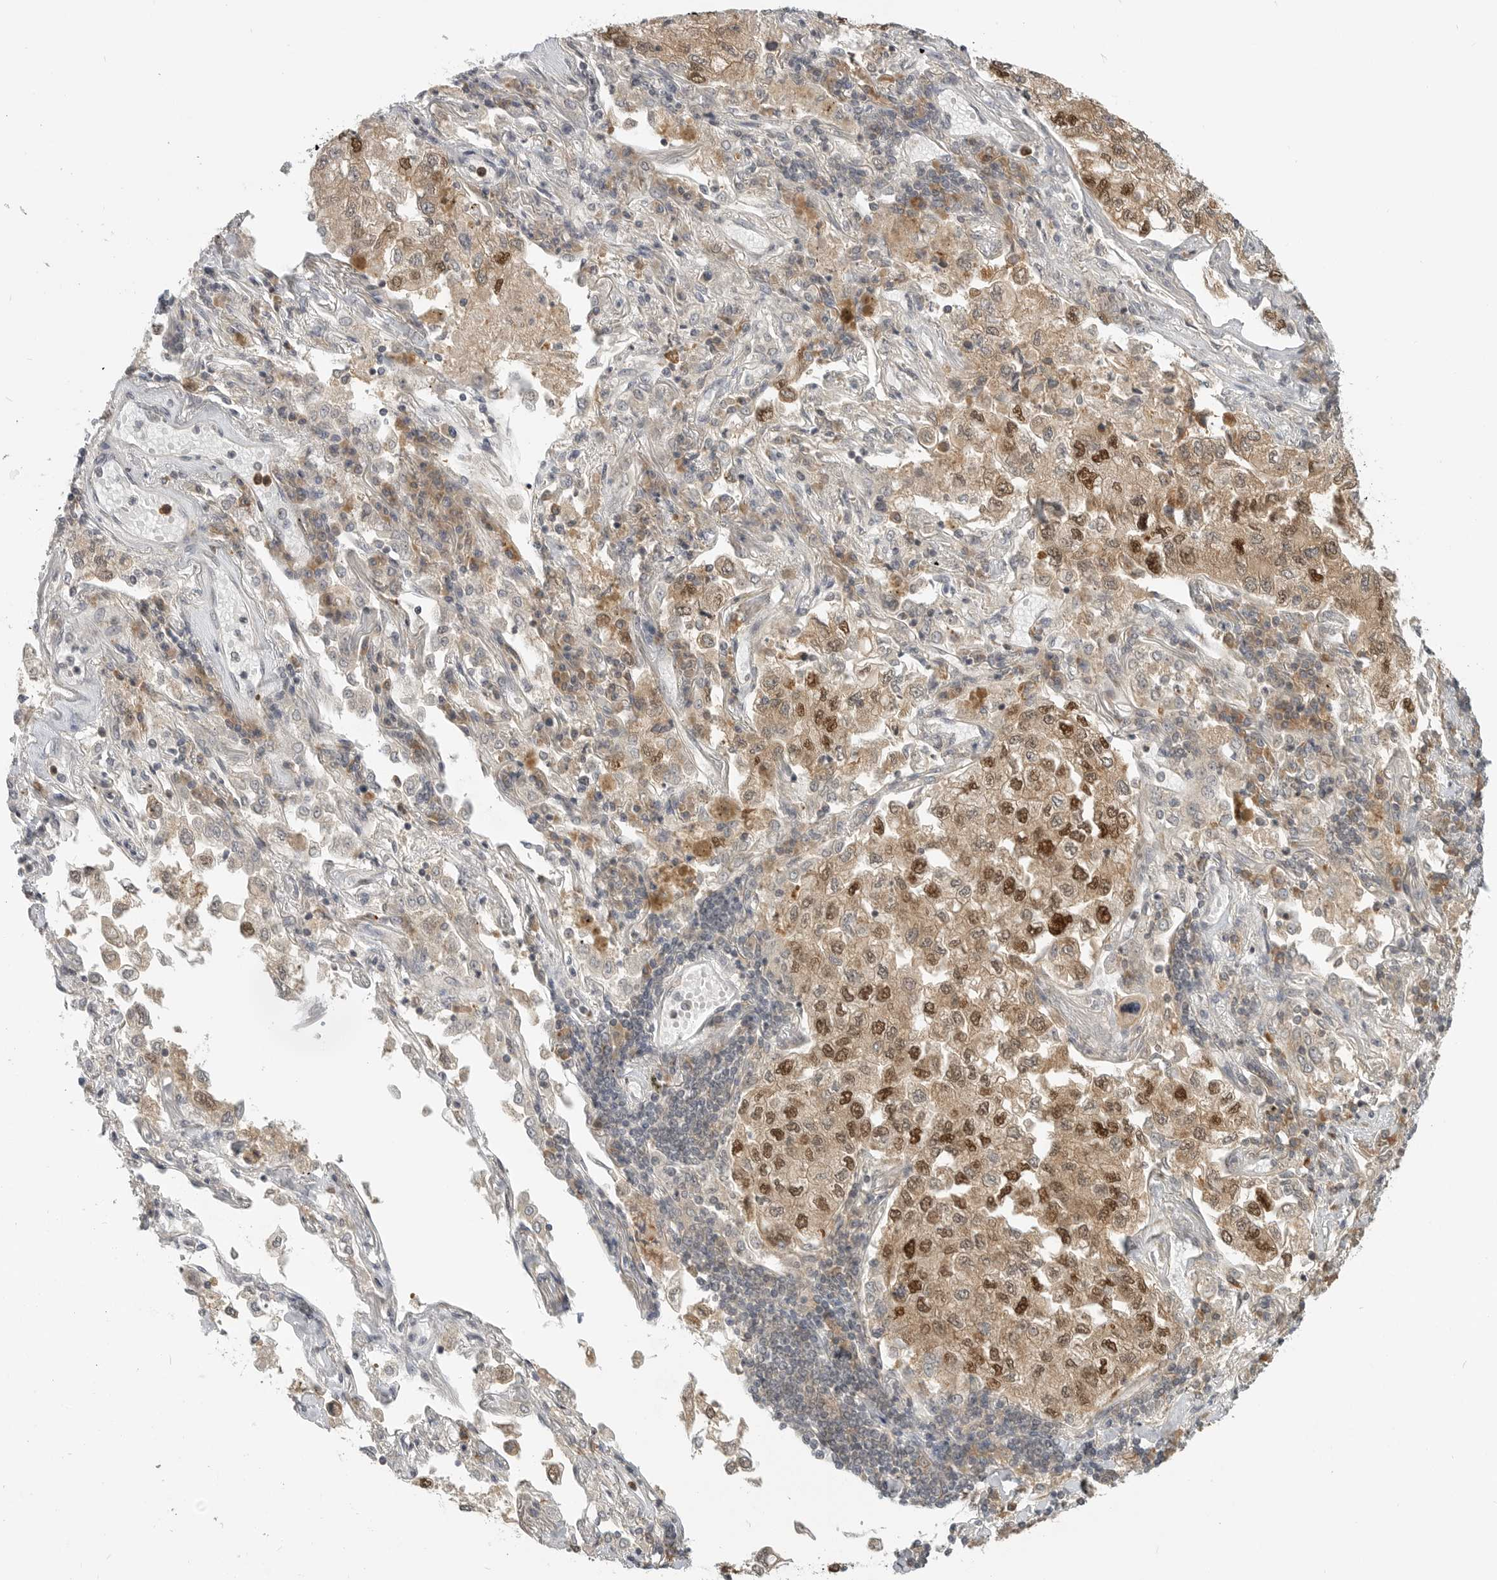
{"staining": {"intensity": "moderate", "quantity": ">75%", "location": "cytoplasmic/membranous,nuclear"}, "tissue": "lung cancer", "cell_type": "Tumor cells", "image_type": "cancer", "snomed": [{"axis": "morphology", "description": "Adenocarcinoma, NOS"}, {"axis": "topography", "description": "Lung"}], "caption": "IHC photomicrograph of neoplastic tissue: lung cancer stained using immunohistochemistry displays medium levels of moderate protein expression localized specifically in the cytoplasmic/membranous and nuclear of tumor cells, appearing as a cytoplasmic/membranous and nuclear brown color.", "gene": "CEP295NL", "patient": {"sex": "male", "age": 63}}